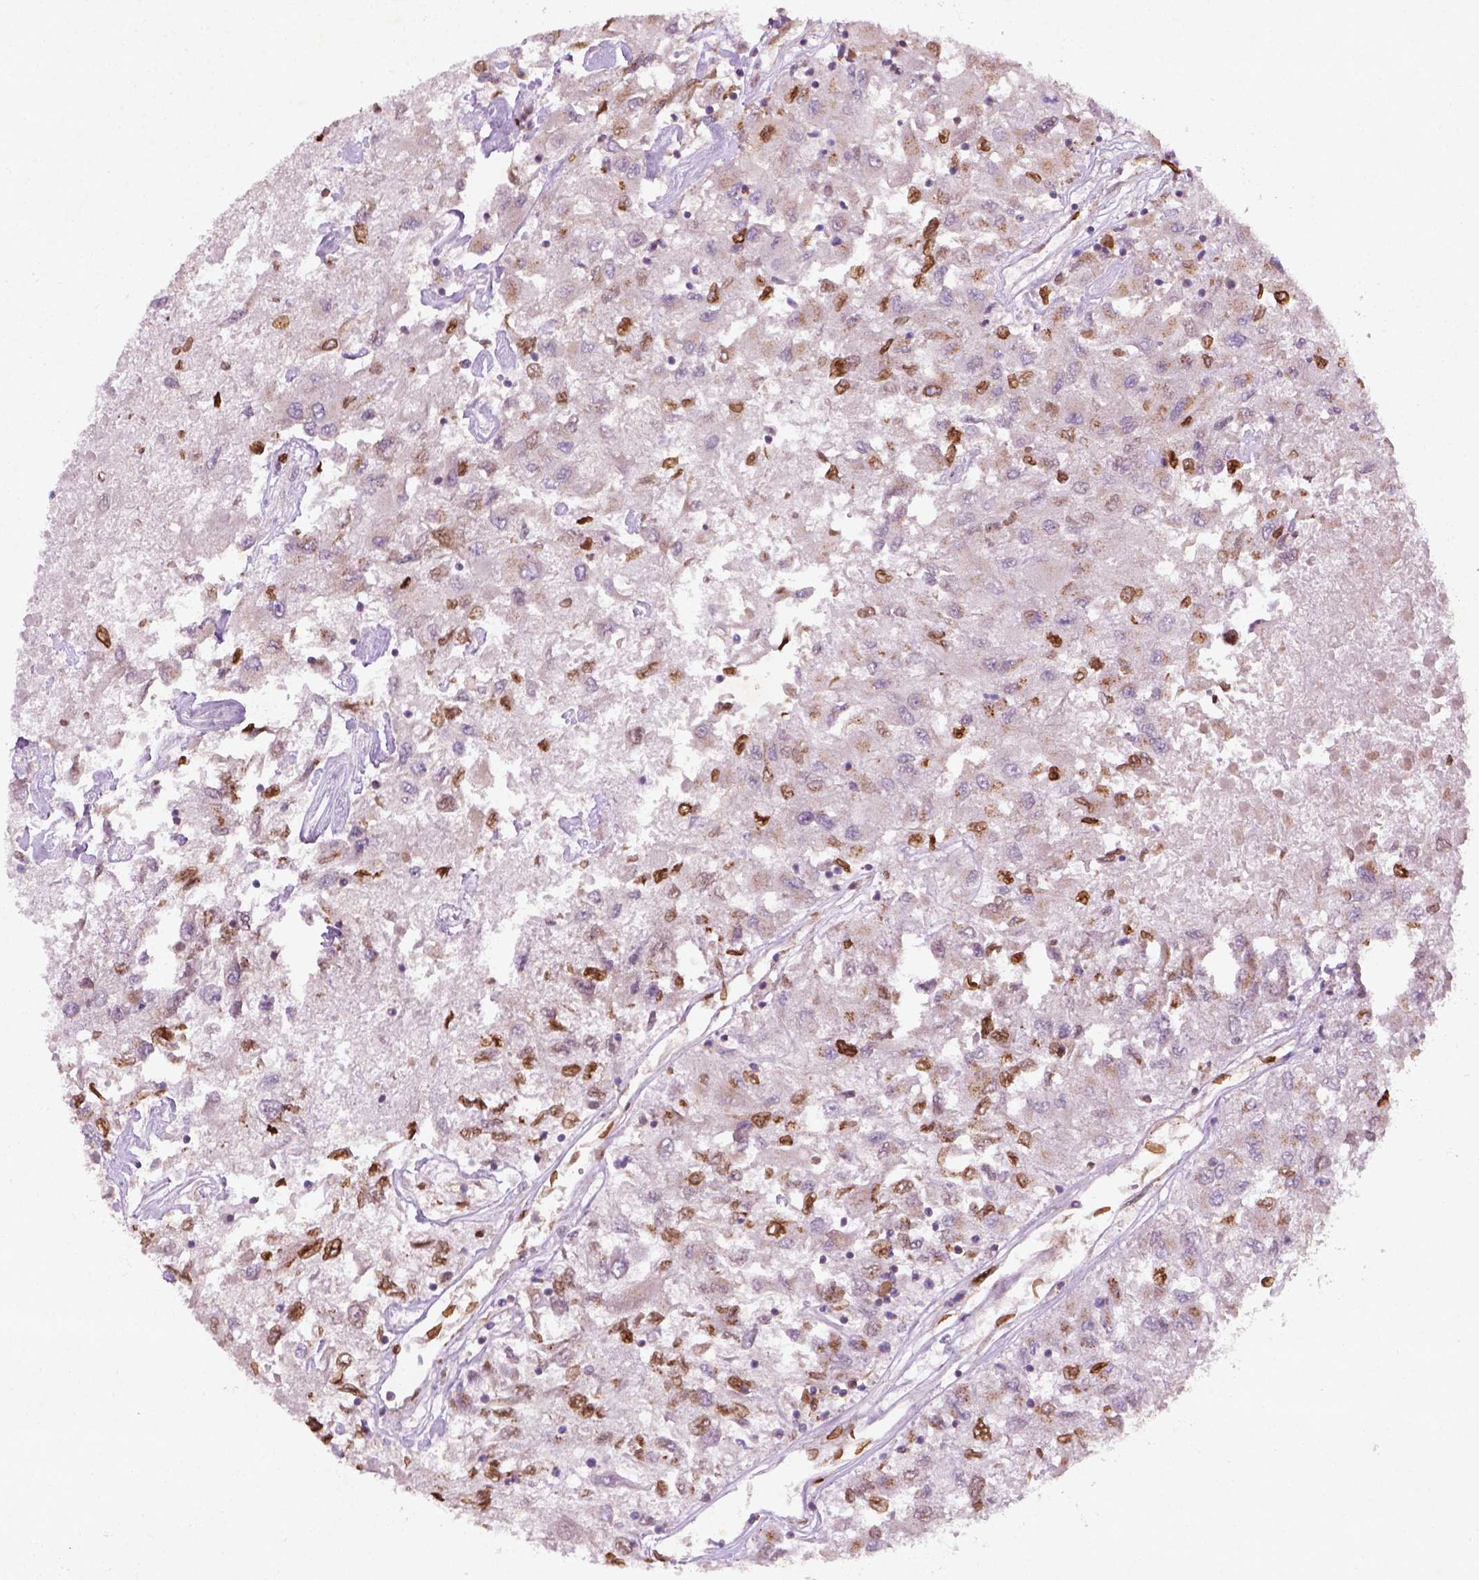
{"staining": {"intensity": "negative", "quantity": "none", "location": "none"}, "tissue": "renal cancer", "cell_type": "Tumor cells", "image_type": "cancer", "snomed": [{"axis": "morphology", "description": "Adenocarcinoma, NOS"}, {"axis": "topography", "description": "Kidney"}], "caption": "High magnification brightfield microscopy of renal cancer (adenocarcinoma) stained with DAB (3,3'-diaminobenzidine) (brown) and counterstained with hematoxylin (blue): tumor cells show no significant positivity.", "gene": "TCHP", "patient": {"sex": "female", "age": 76}}